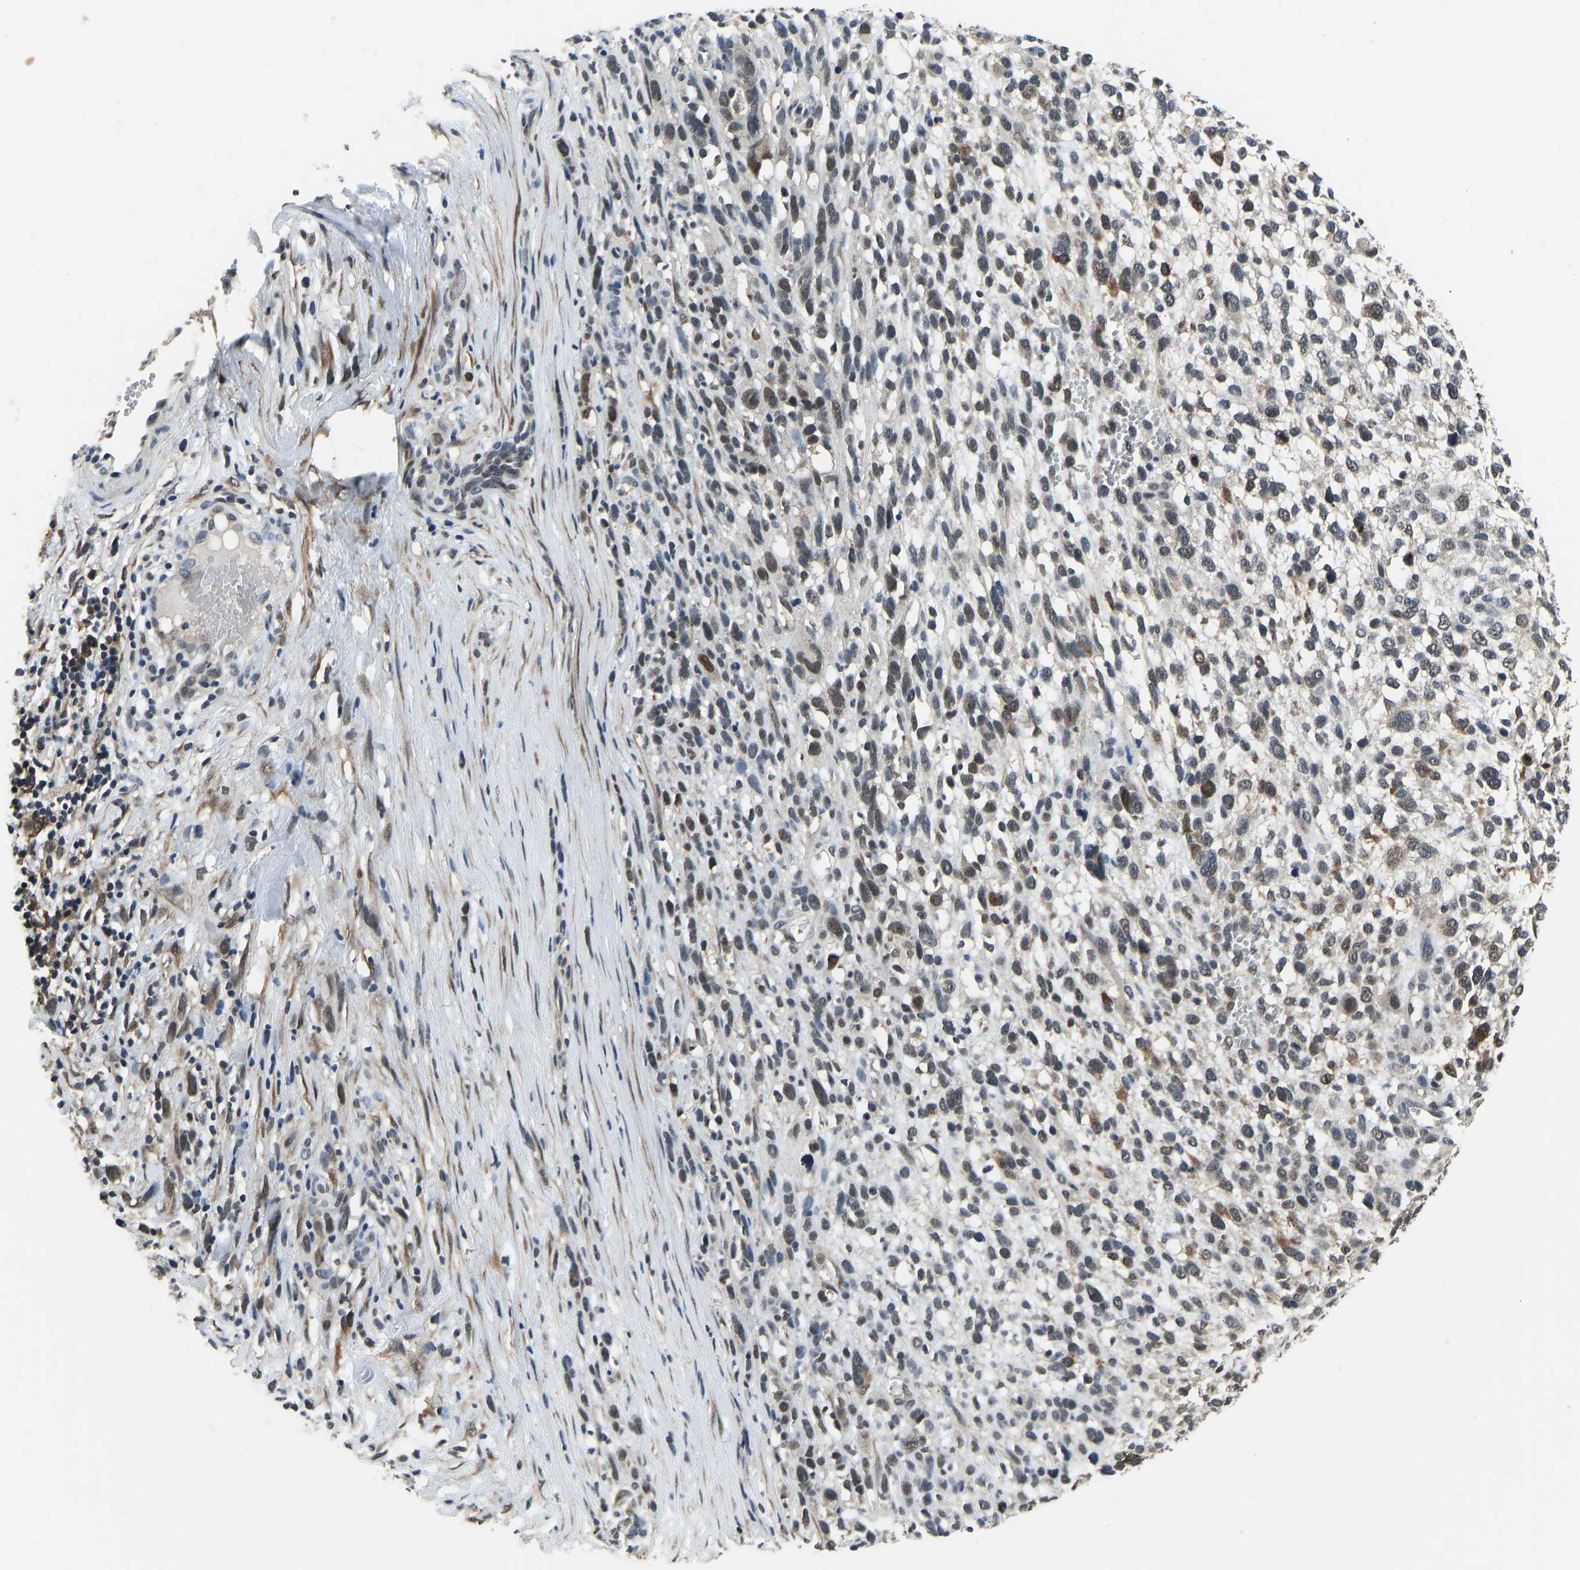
{"staining": {"intensity": "weak", "quantity": ">75%", "location": "nuclear"}, "tissue": "melanoma", "cell_type": "Tumor cells", "image_type": "cancer", "snomed": [{"axis": "morphology", "description": "Malignant melanoma, NOS"}, {"axis": "topography", "description": "Skin"}], "caption": "Immunohistochemistry histopathology image of neoplastic tissue: malignant melanoma stained using immunohistochemistry (IHC) exhibits low levels of weak protein expression localized specifically in the nuclear of tumor cells, appearing as a nuclear brown color.", "gene": "TOX4", "patient": {"sex": "female", "age": 55}}